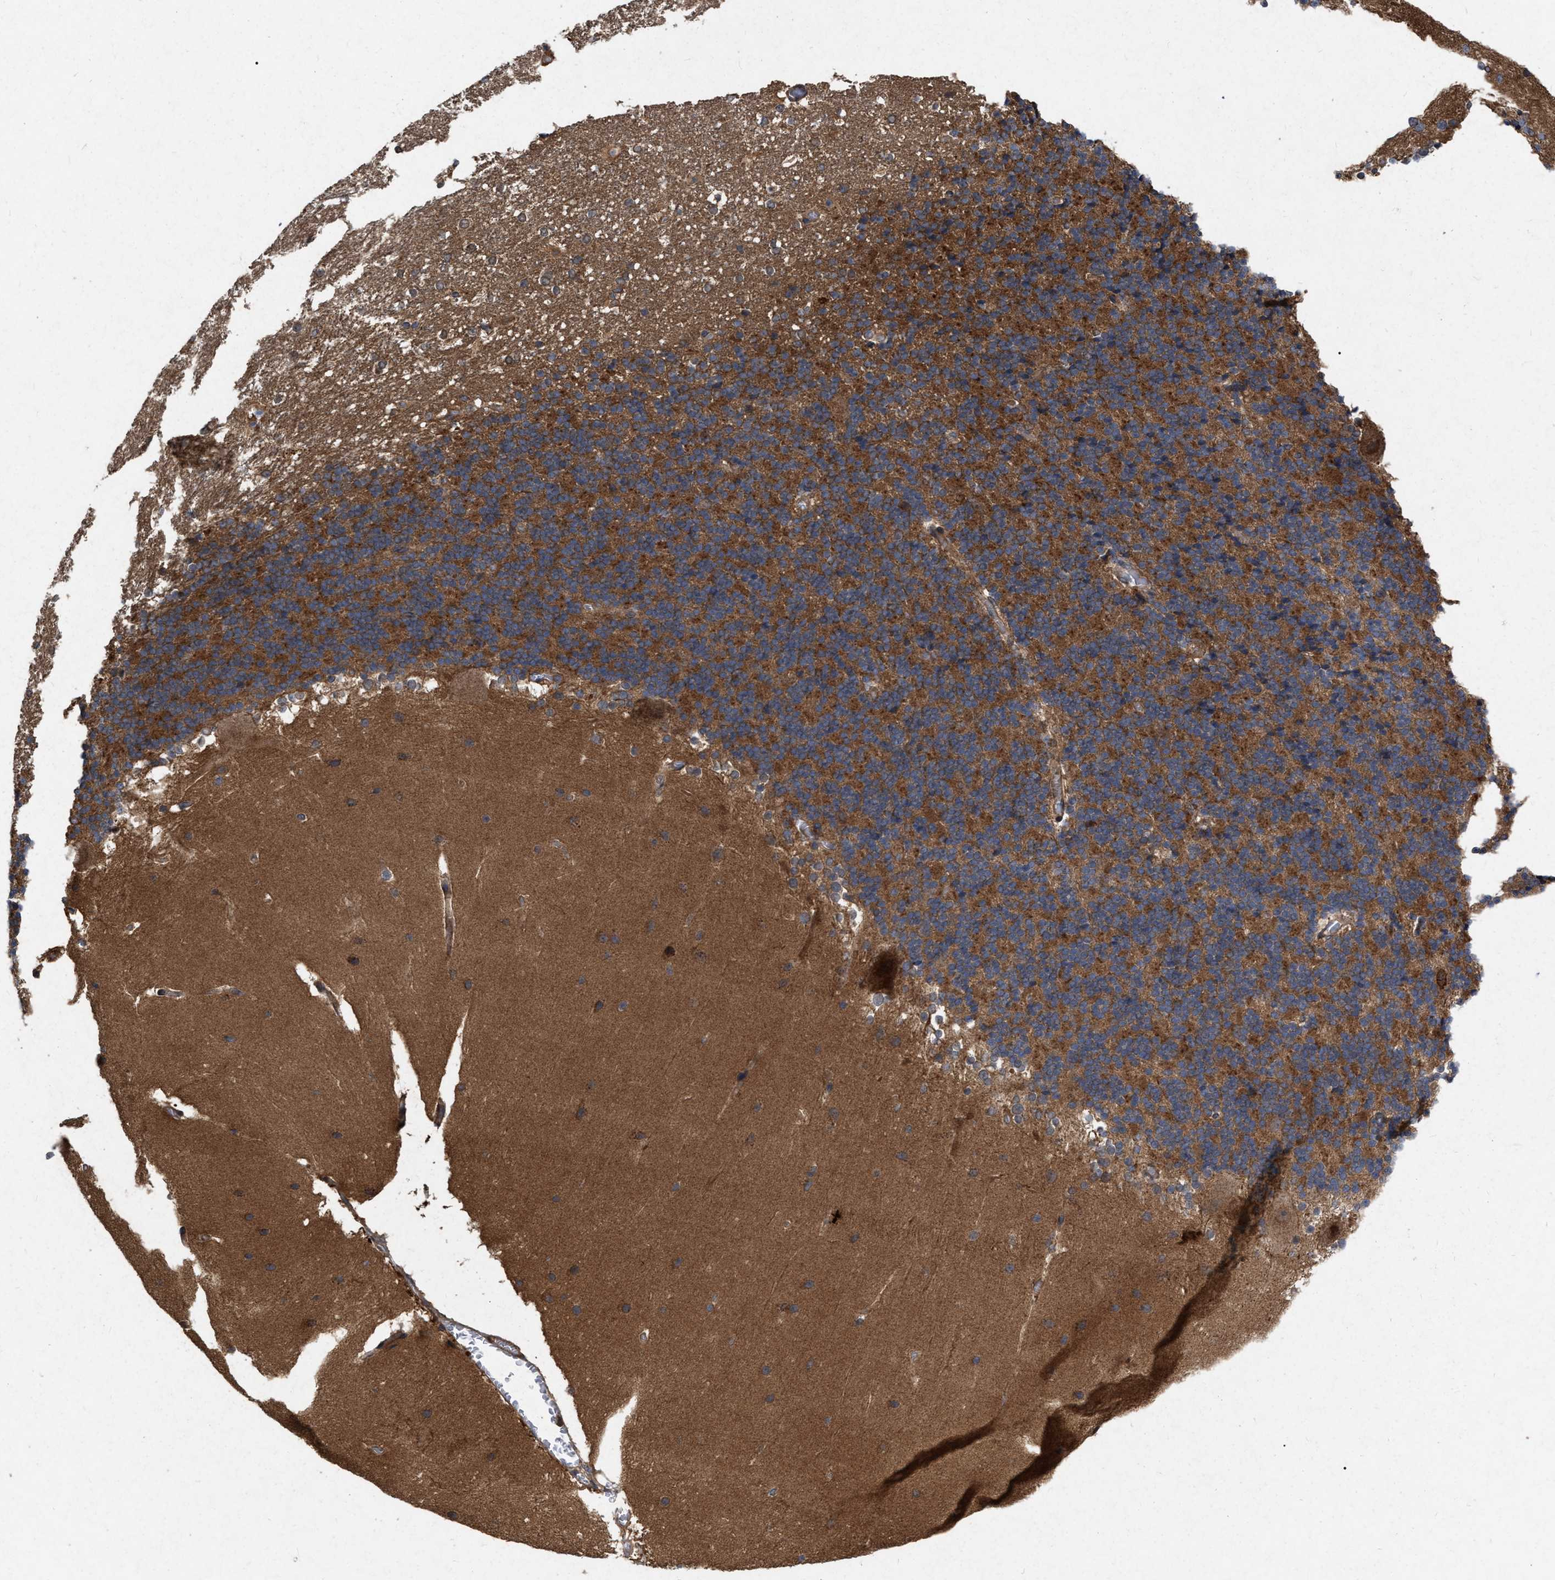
{"staining": {"intensity": "strong", "quantity": ">75%", "location": "cytoplasmic/membranous"}, "tissue": "cerebellum", "cell_type": "Cells in granular layer", "image_type": "normal", "snomed": [{"axis": "morphology", "description": "Normal tissue, NOS"}, {"axis": "topography", "description": "Cerebellum"}], "caption": "Immunohistochemical staining of unremarkable cerebellum exhibits high levels of strong cytoplasmic/membranous expression in about >75% of cells in granular layer. (DAB (3,3'-diaminobenzidine) IHC with brightfield microscopy, high magnification).", "gene": "CDKN2C", "patient": {"sex": "female", "age": 19}}